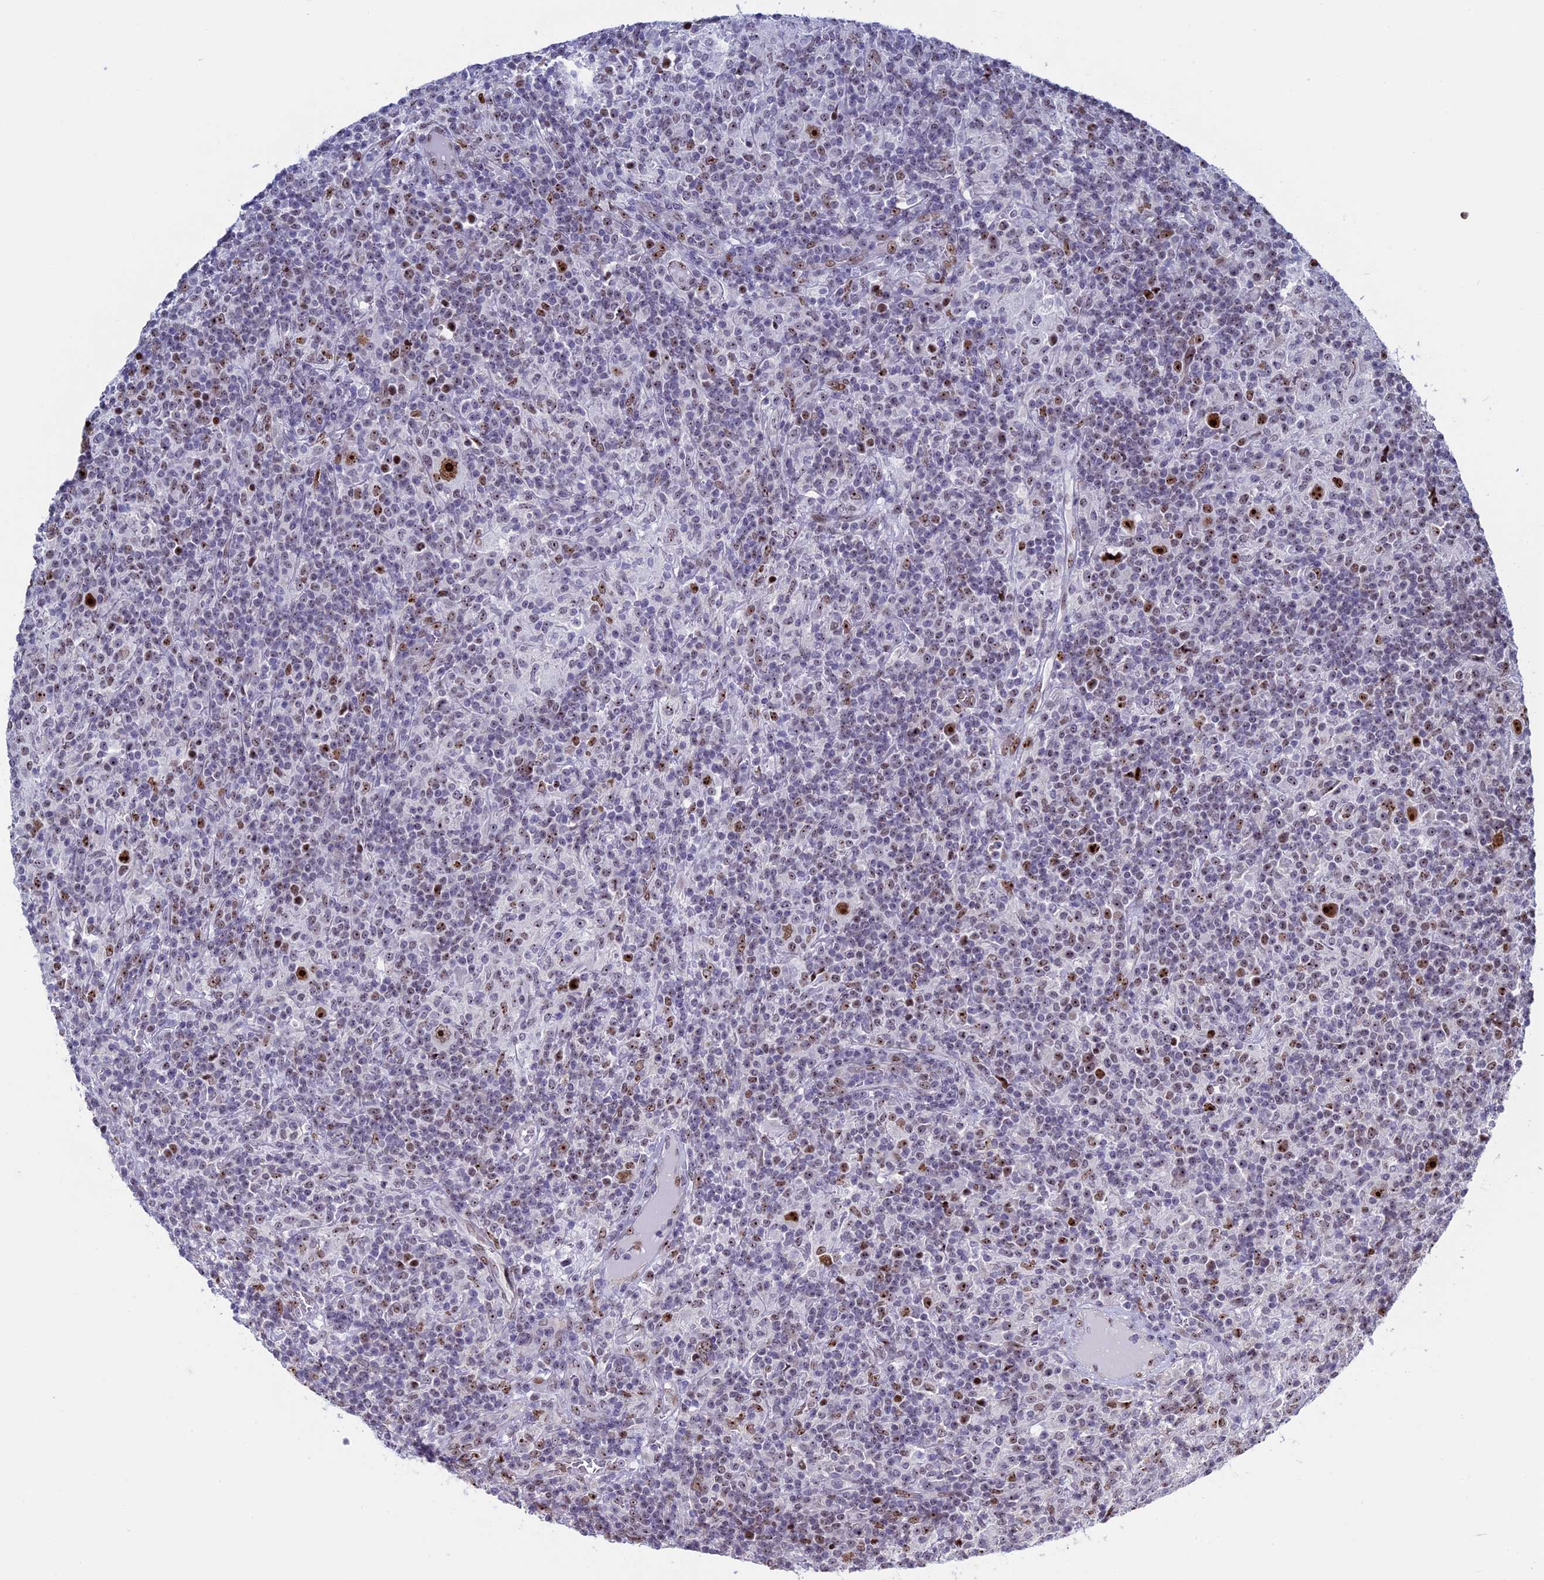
{"staining": {"intensity": "strong", "quantity": ">75%", "location": "nuclear"}, "tissue": "lymphoma", "cell_type": "Tumor cells", "image_type": "cancer", "snomed": [{"axis": "morphology", "description": "Hodgkin's disease, NOS"}, {"axis": "topography", "description": "Lymph node"}], "caption": "Human Hodgkin's disease stained with a protein marker shows strong staining in tumor cells.", "gene": "CCDC86", "patient": {"sex": "male", "age": 70}}